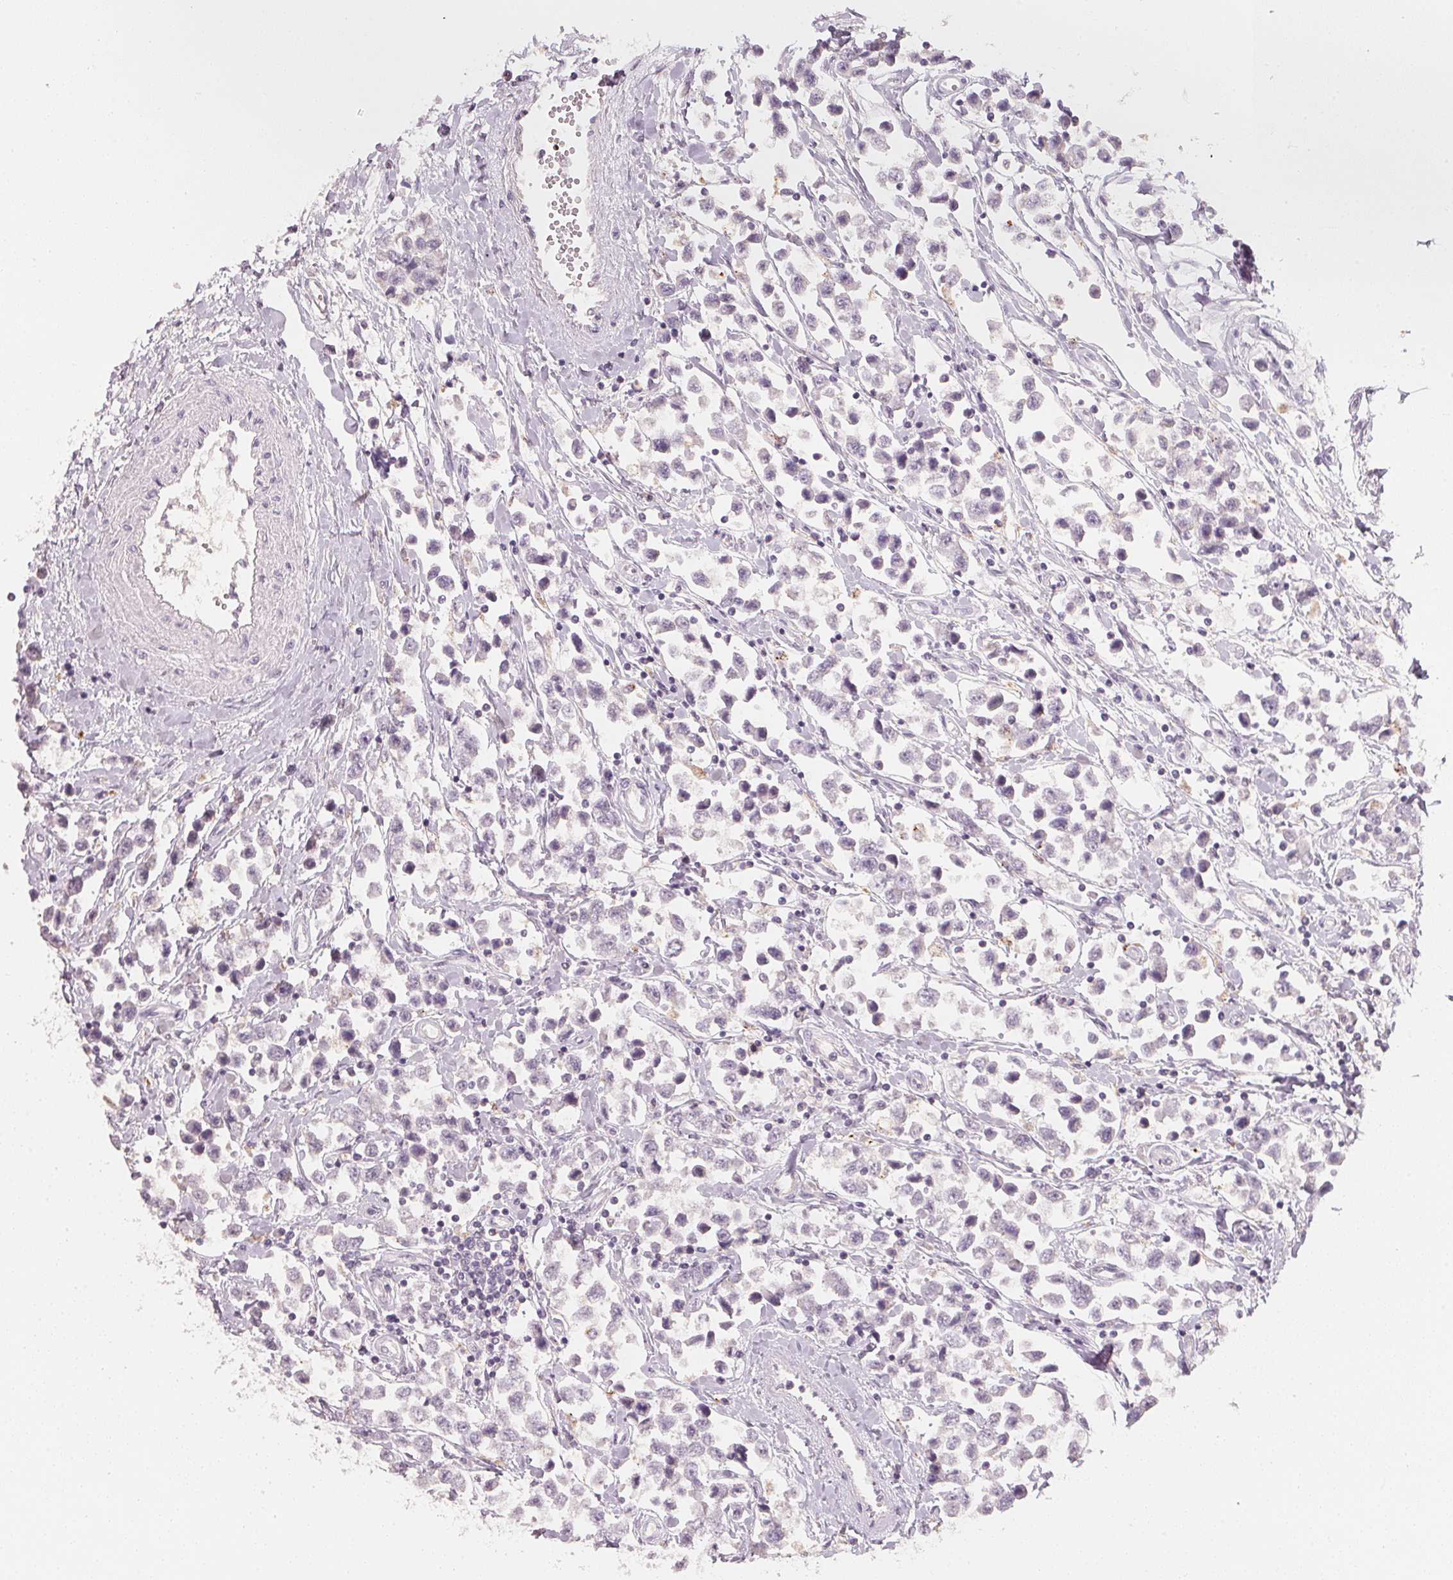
{"staining": {"intensity": "negative", "quantity": "none", "location": "none"}, "tissue": "testis cancer", "cell_type": "Tumor cells", "image_type": "cancer", "snomed": [{"axis": "morphology", "description": "Seminoma, NOS"}, {"axis": "topography", "description": "Testis"}], "caption": "There is no significant expression in tumor cells of testis cancer.", "gene": "TREH", "patient": {"sex": "male", "age": 34}}